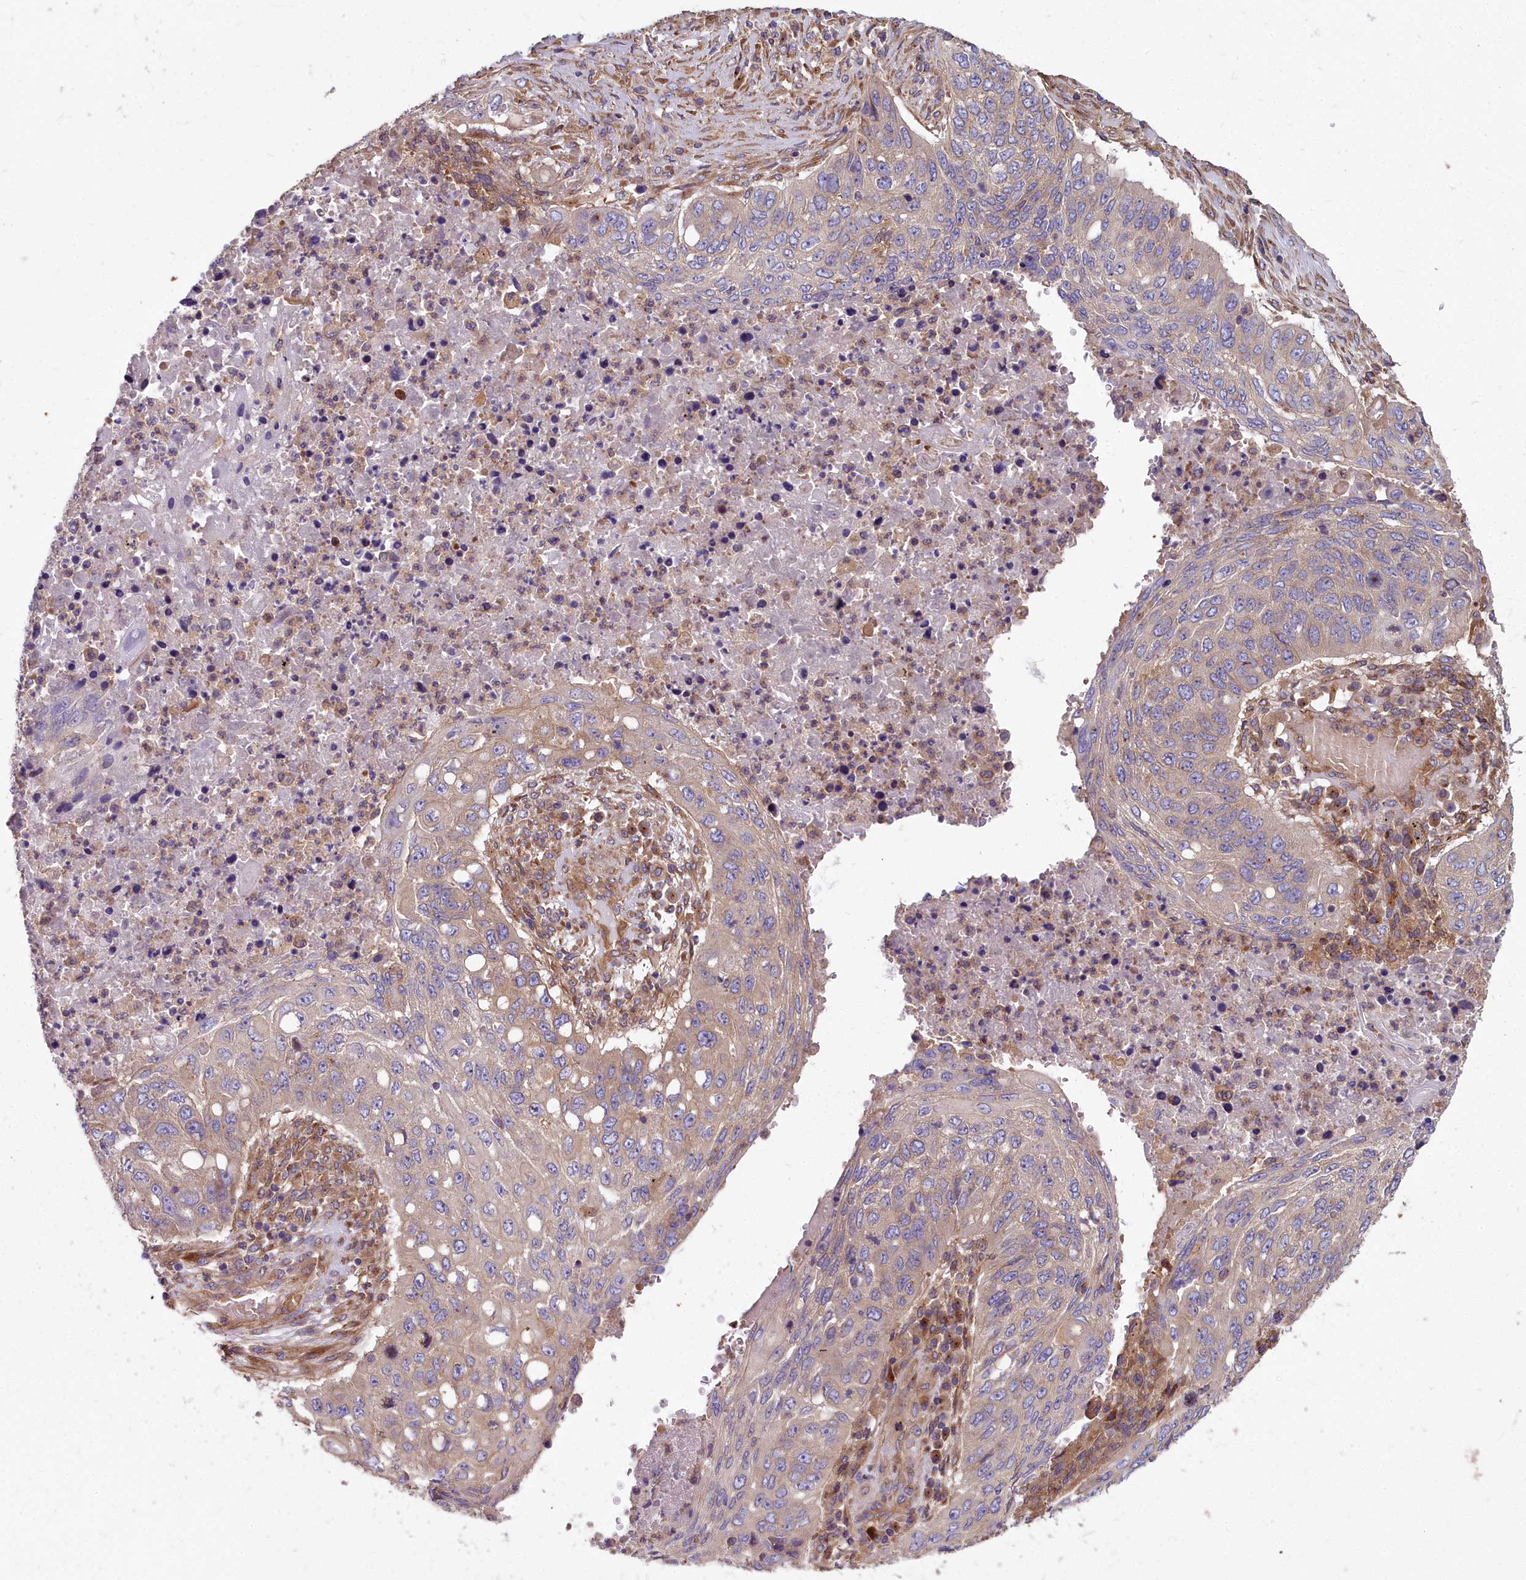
{"staining": {"intensity": "negative", "quantity": "none", "location": "none"}, "tissue": "lung cancer", "cell_type": "Tumor cells", "image_type": "cancer", "snomed": [{"axis": "morphology", "description": "Squamous cell carcinoma, NOS"}, {"axis": "topography", "description": "Lung"}], "caption": "The immunohistochemistry micrograph has no significant staining in tumor cells of lung squamous cell carcinoma tissue. (DAB immunohistochemistry visualized using brightfield microscopy, high magnification).", "gene": "DCTN3", "patient": {"sex": "female", "age": 63}}